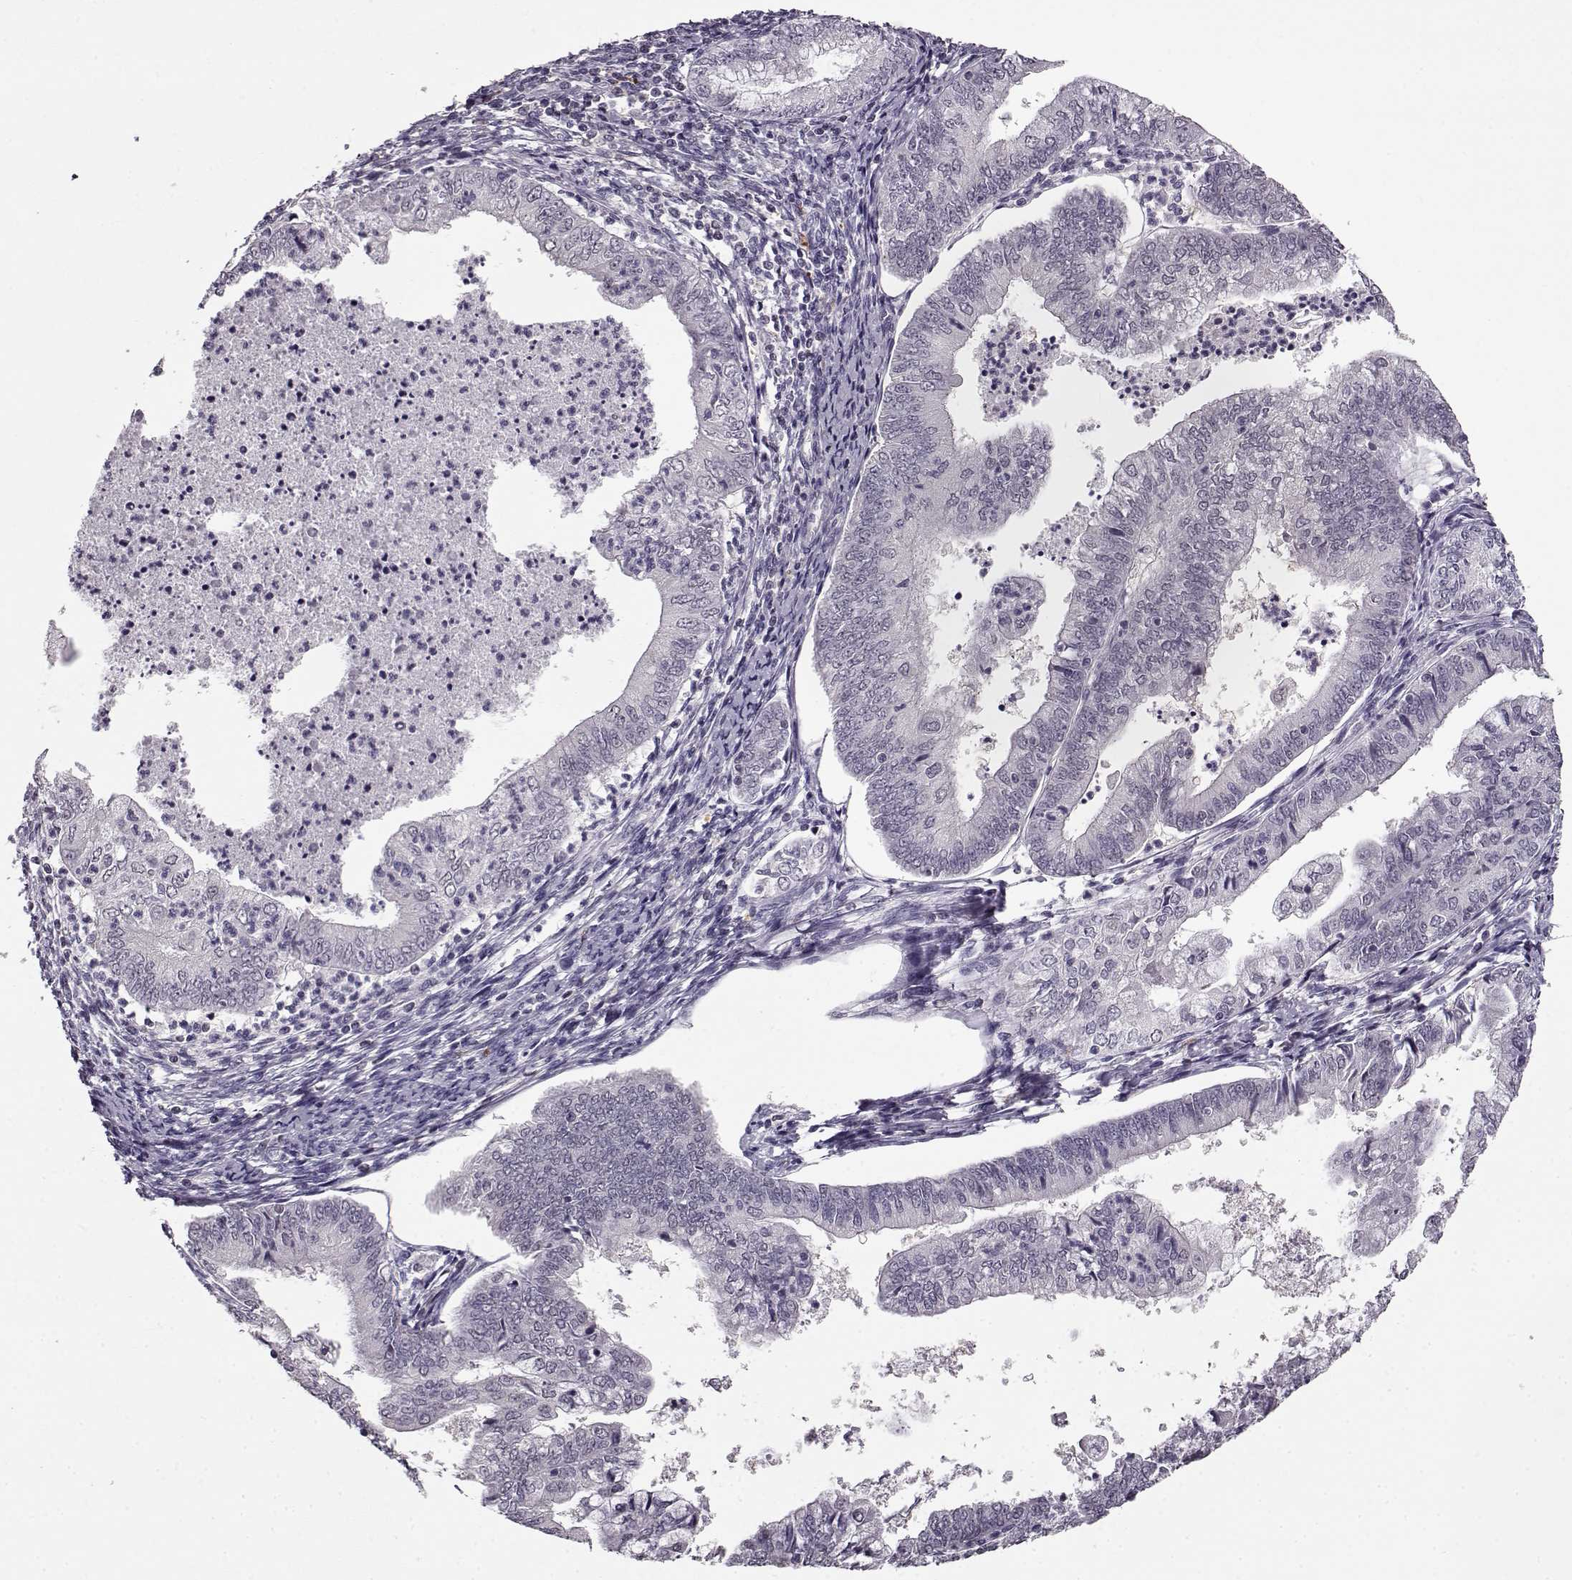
{"staining": {"intensity": "negative", "quantity": "none", "location": "none"}, "tissue": "endometrial cancer", "cell_type": "Tumor cells", "image_type": "cancer", "snomed": [{"axis": "morphology", "description": "Adenocarcinoma, NOS"}, {"axis": "topography", "description": "Endometrium"}], "caption": "This histopathology image is of endometrial cancer stained with immunohistochemistry (IHC) to label a protein in brown with the nuclei are counter-stained blue. There is no expression in tumor cells.", "gene": "RP1L1", "patient": {"sex": "female", "age": 55}}